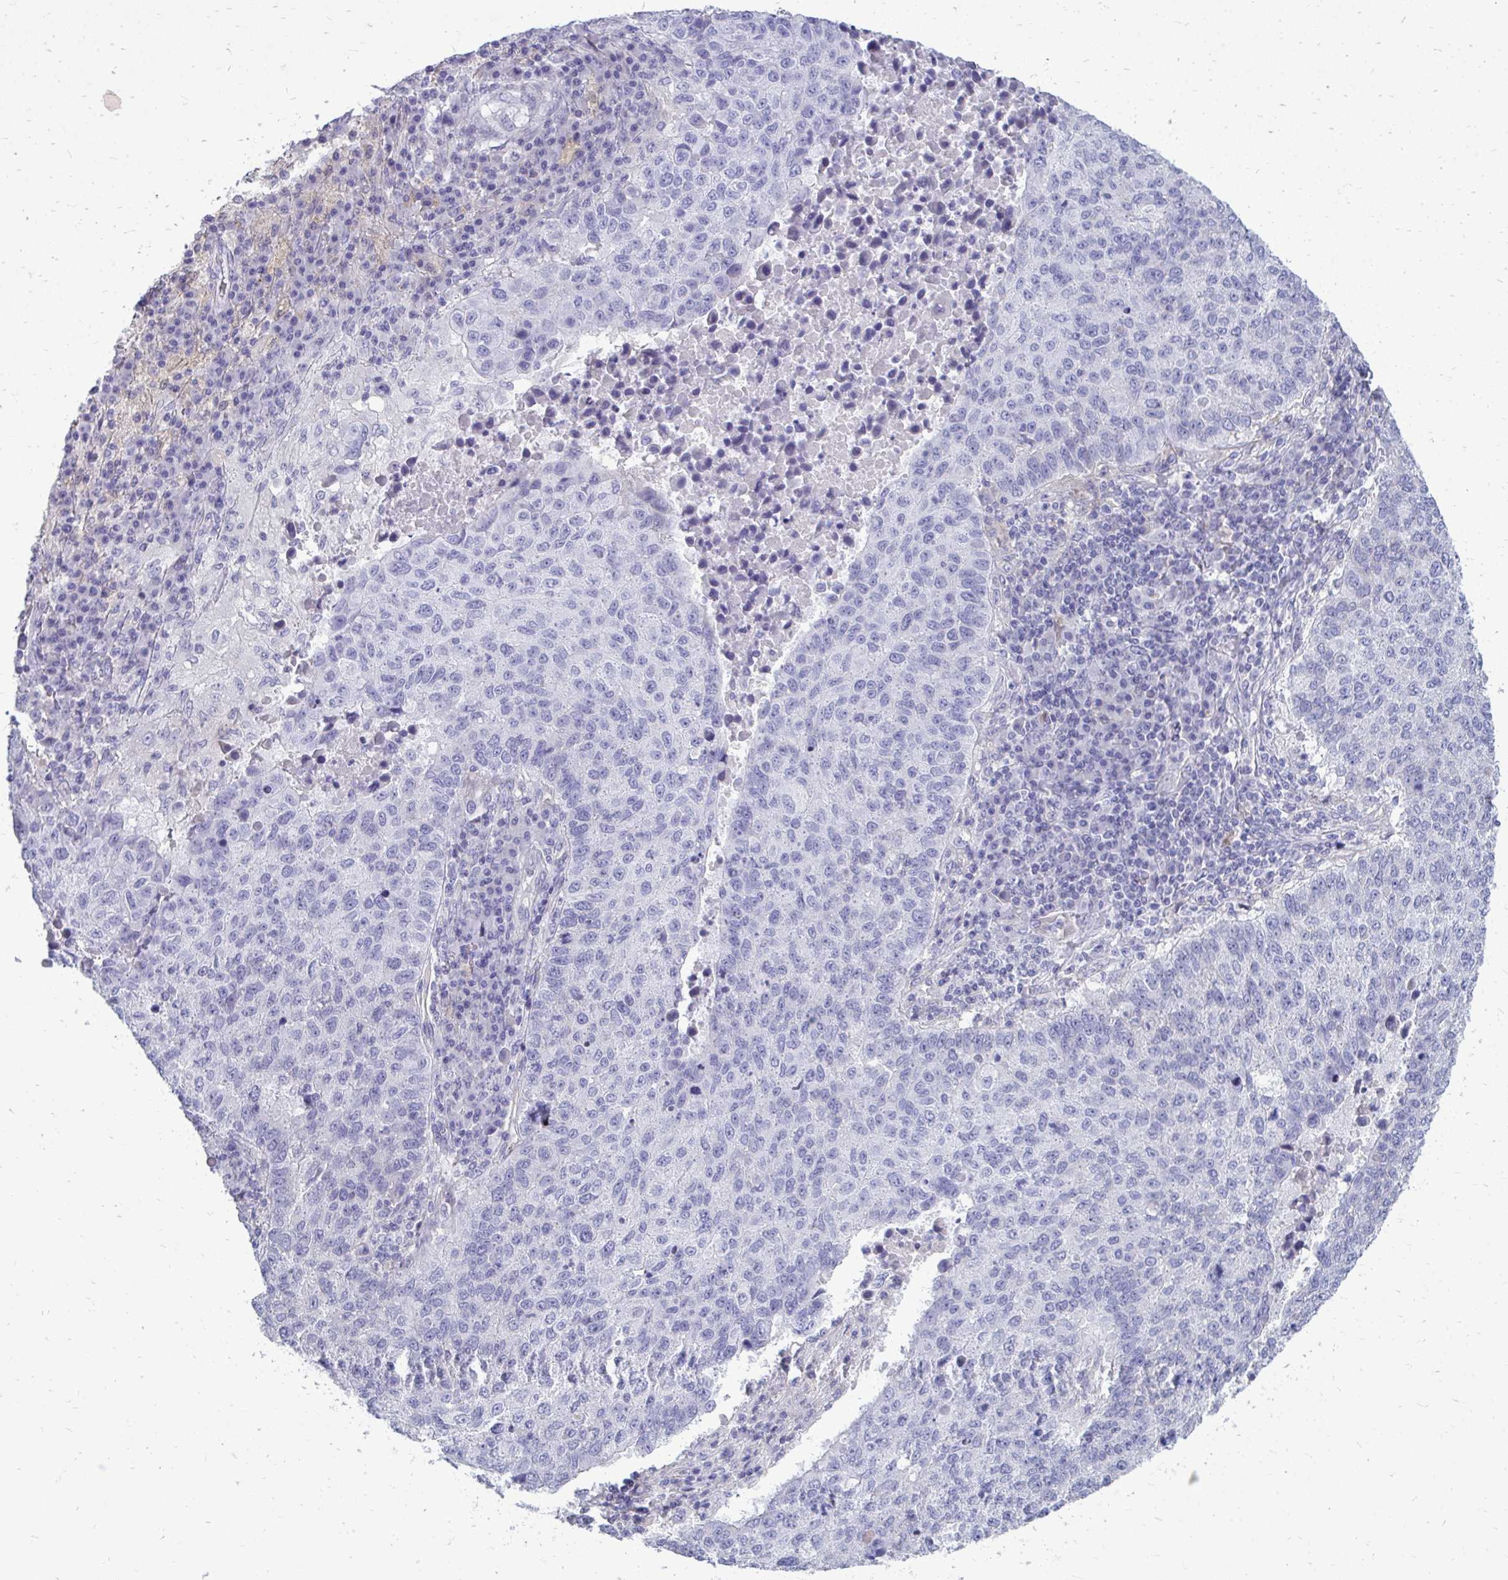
{"staining": {"intensity": "negative", "quantity": "none", "location": "none"}, "tissue": "lung cancer", "cell_type": "Tumor cells", "image_type": "cancer", "snomed": [{"axis": "morphology", "description": "Squamous cell carcinoma, NOS"}, {"axis": "topography", "description": "Lung"}], "caption": "The histopathology image shows no significant staining in tumor cells of squamous cell carcinoma (lung).", "gene": "FABP3", "patient": {"sex": "male", "age": 73}}